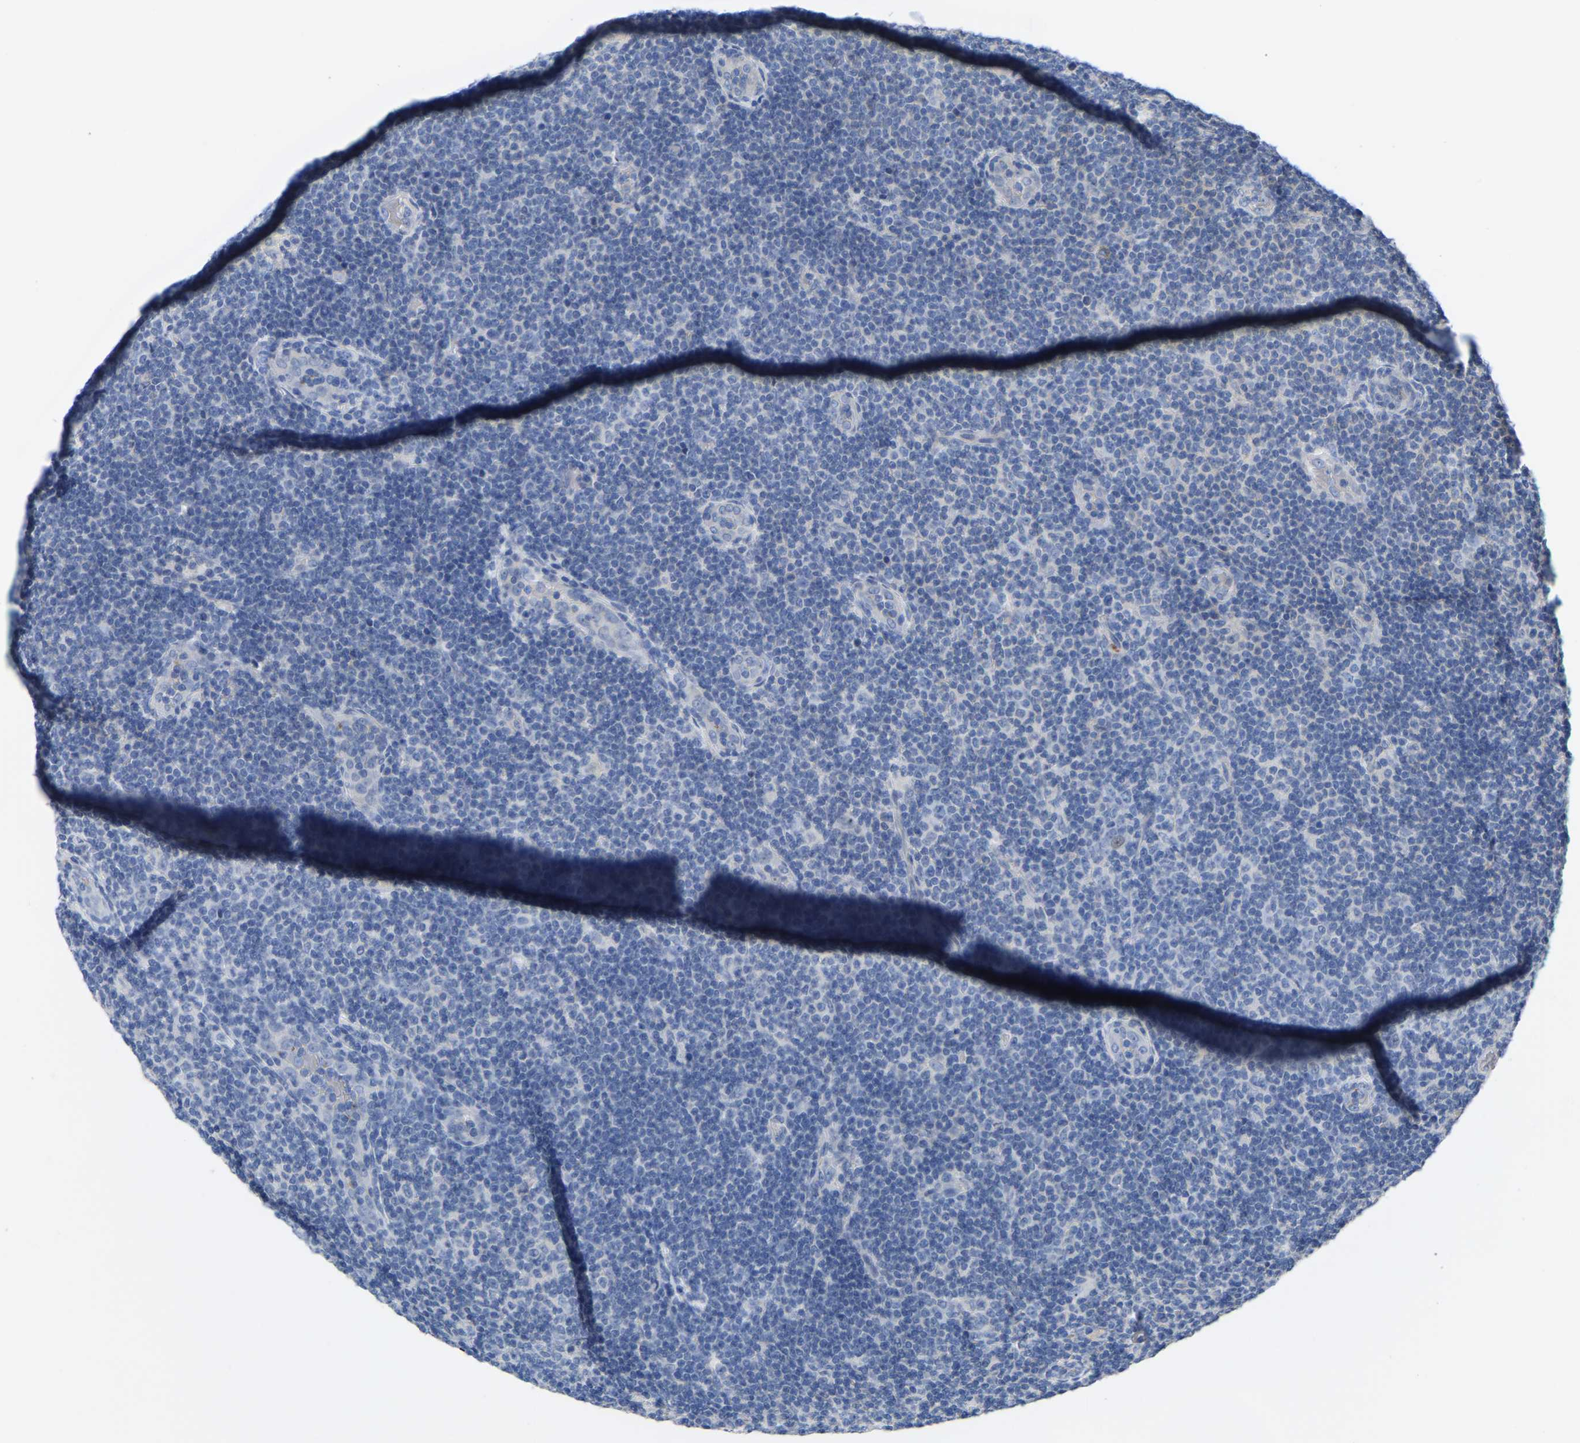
{"staining": {"intensity": "negative", "quantity": "none", "location": "none"}, "tissue": "lymphoma", "cell_type": "Tumor cells", "image_type": "cancer", "snomed": [{"axis": "morphology", "description": "Malignant lymphoma, non-Hodgkin's type, Low grade"}, {"axis": "topography", "description": "Lymph node"}], "caption": "High power microscopy micrograph of an immunohistochemistry micrograph of malignant lymphoma, non-Hodgkin's type (low-grade), revealing no significant positivity in tumor cells.", "gene": "ZNF449", "patient": {"sex": "male", "age": 83}}